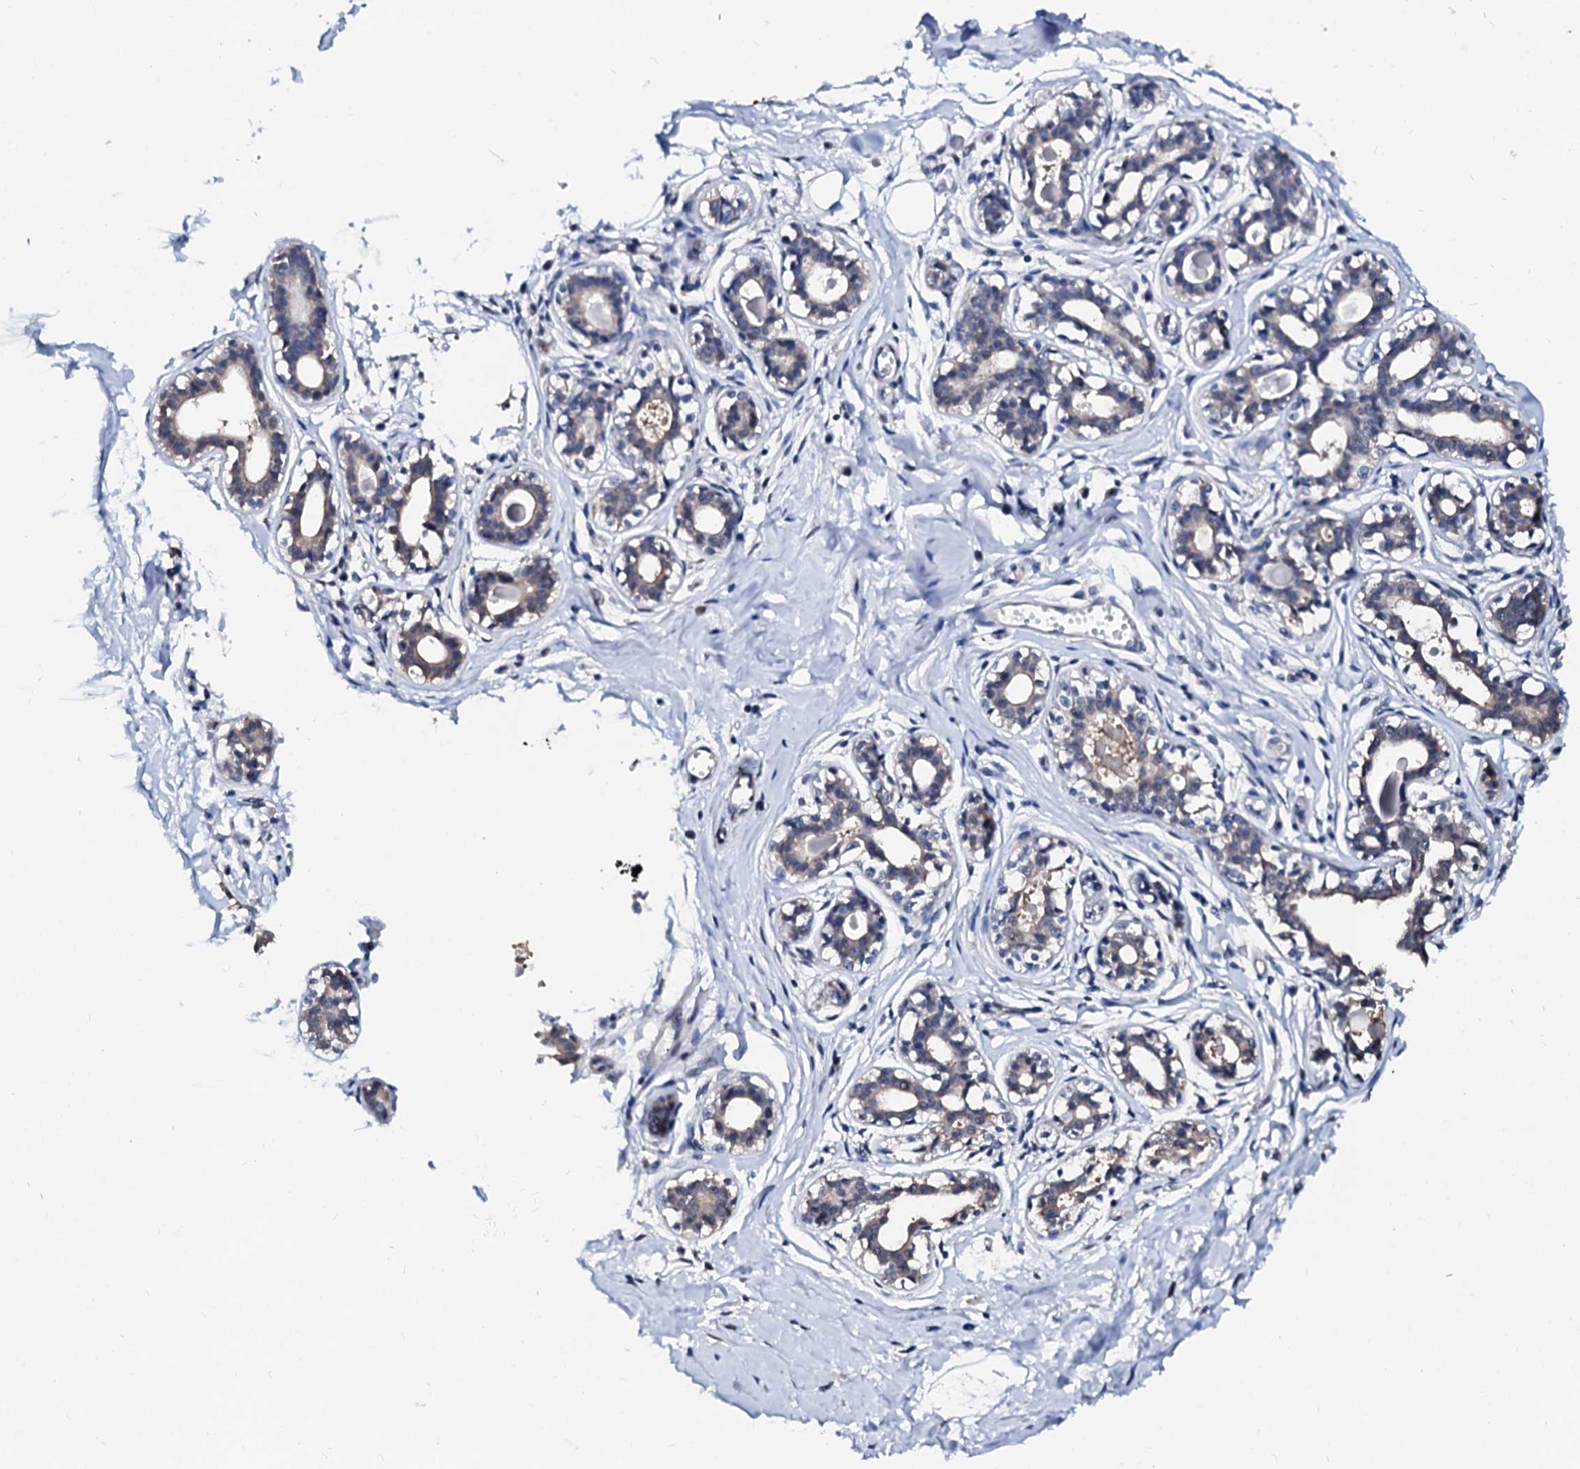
{"staining": {"intensity": "negative", "quantity": "none", "location": "none"}, "tissue": "breast", "cell_type": "Adipocytes", "image_type": "normal", "snomed": [{"axis": "morphology", "description": "Normal tissue, NOS"}, {"axis": "topography", "description": "Breast"}], "caption": "This is an IHC photomicrograph of normal human breast. There is no staining in adipocytes.", "gene": "CSN2", "patient": {"sex": "female", "age": 45}}